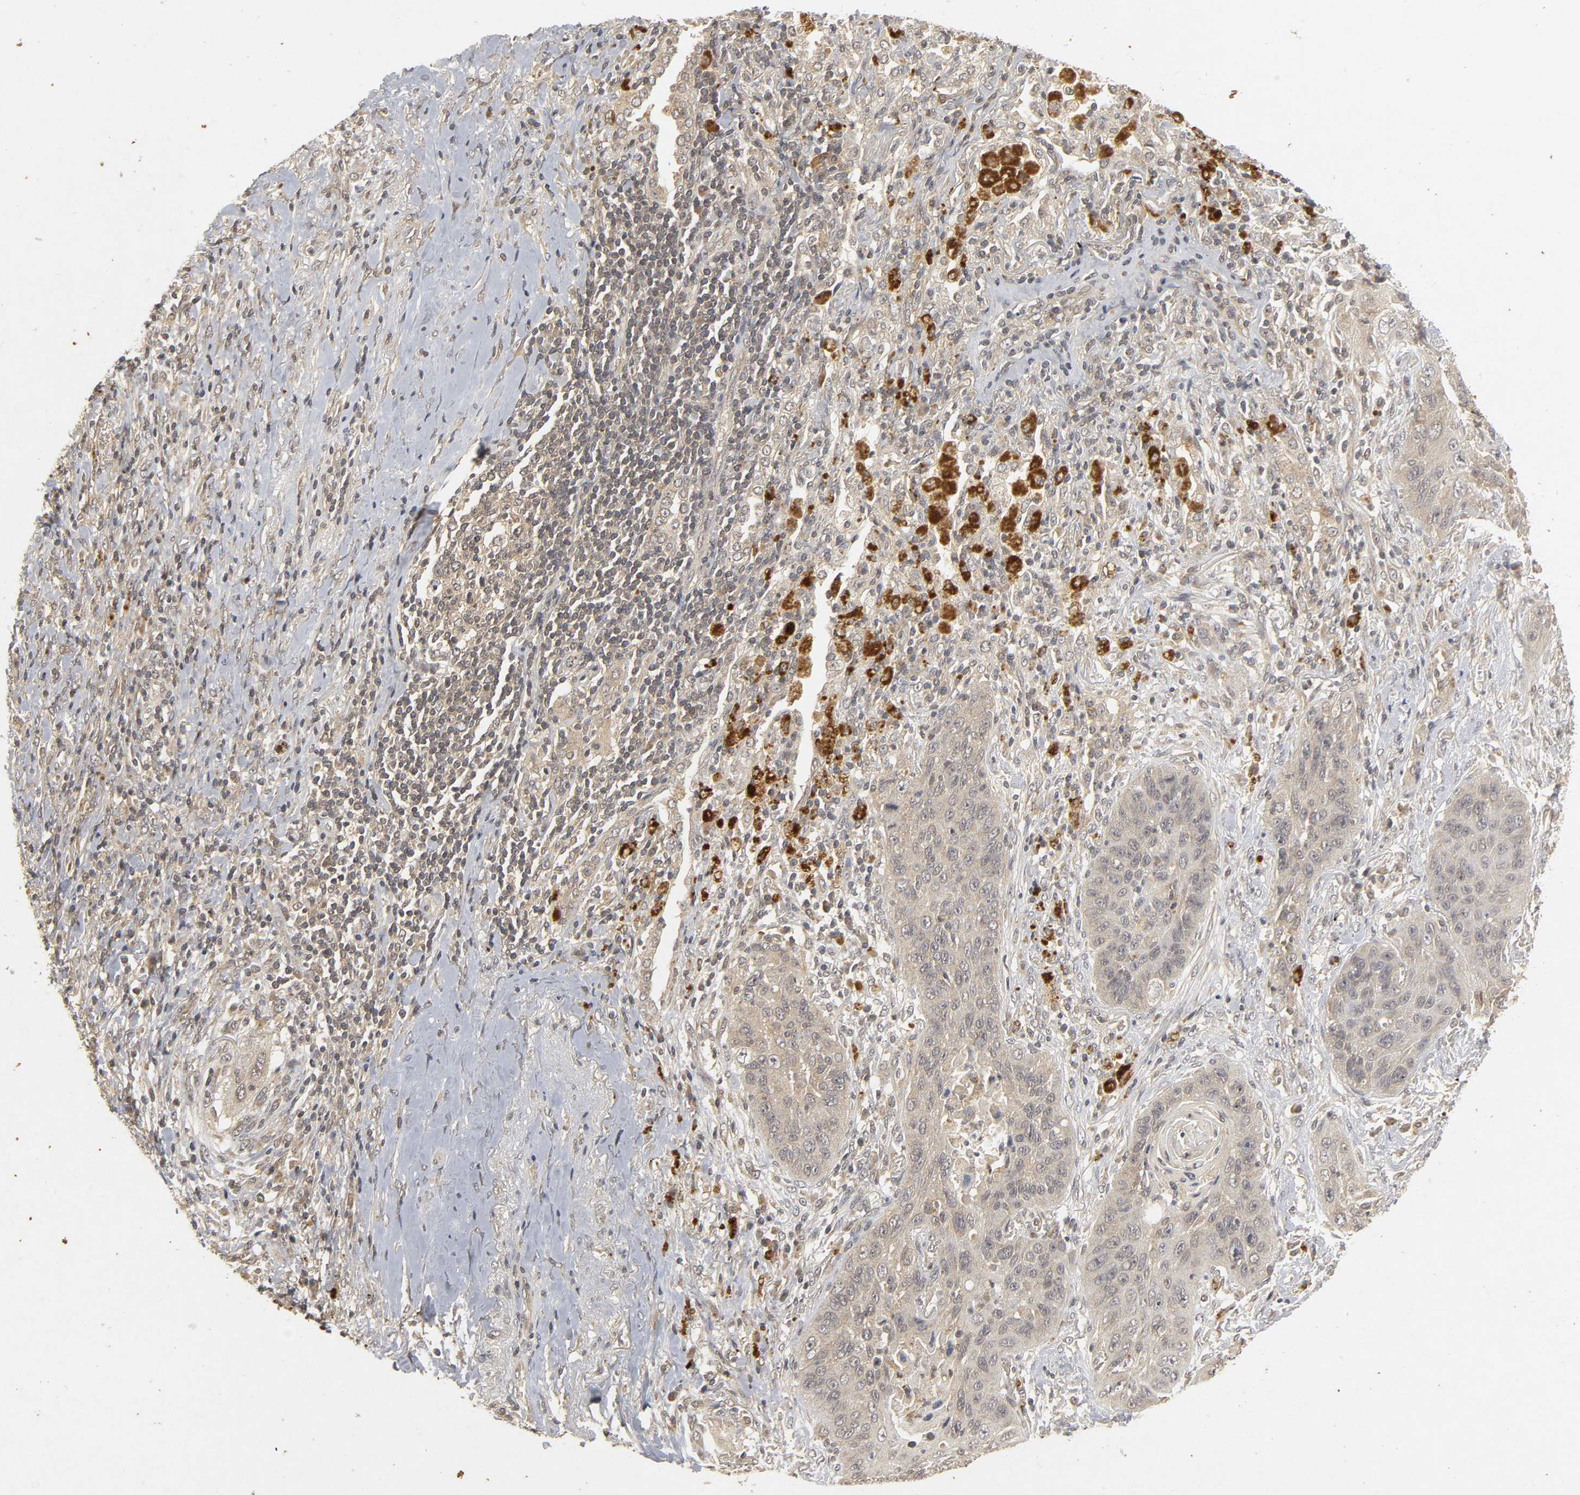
{"staining": {"intensity": "weak", "quantity": "<25%", "location": "cytoplasmic/membranous"}, "tissue": "lung cancer", "cell_type": "Tumor cells", "image_type": "cancer", "snomed": [{"axis": "morphology", "description": "Squamous cell carcinoma, NOS"}, {"axis": "topography", "description": "Lung"}], "caption": "High power microscopy photomicrograph of an immunohistochemistry (IHC) photomicrograph of lung cancer, revealing no significant expression in tumor cells. Brightfield microscopy of immunohistochemistry (IHC) stained with DAB (3,3'-diaminobenzidine) (brown) and hematoxylin (blue), captured at high magnification.", "gene": "TRAF6", "patient": {"sex": "female", "age": 67}}